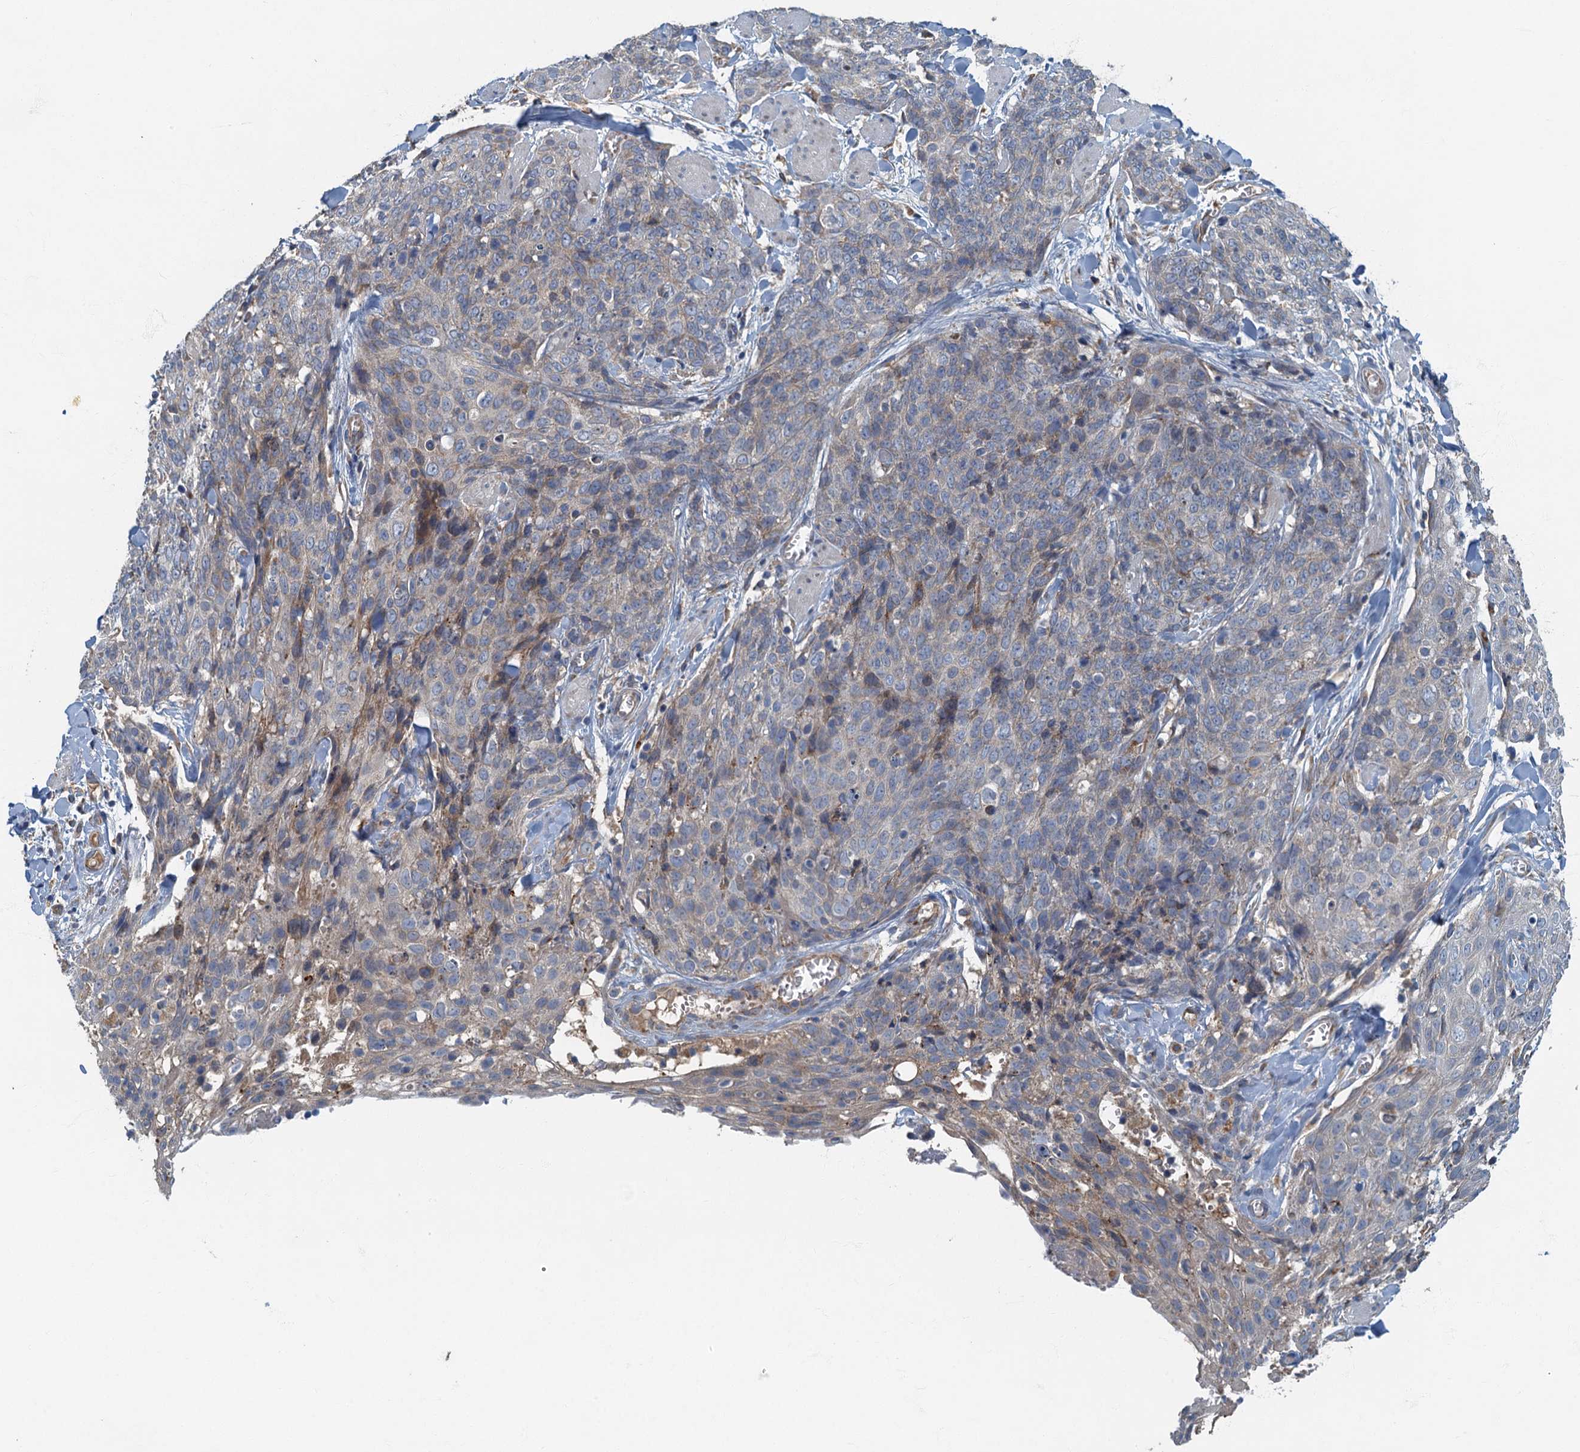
{"staining": {"intensity": "negative", "quantity": "none", "location": "none"}, "tissue": "skin cancer", "cell_type": "Tumor cells", "image_type": "cancer", "snomed": [{"axis": "morphology", "description": "Squamous cell carcinoma, NOS"}, {"axis": "topography", "description": "Skin"}, {"axis": "topography", "description": "Vulva"}], "caption": "A photomicrograph of human skin cancer (squamous cell carcinoma) is negative for staining in tumor cells. (Stains: DAB immunohistochemistry with hematoxylin counter stain, Microscopy: brightfield microscopy at high magnification).", "gene": "SPDYC", "patient": {"sex": "female", "age": 85}}